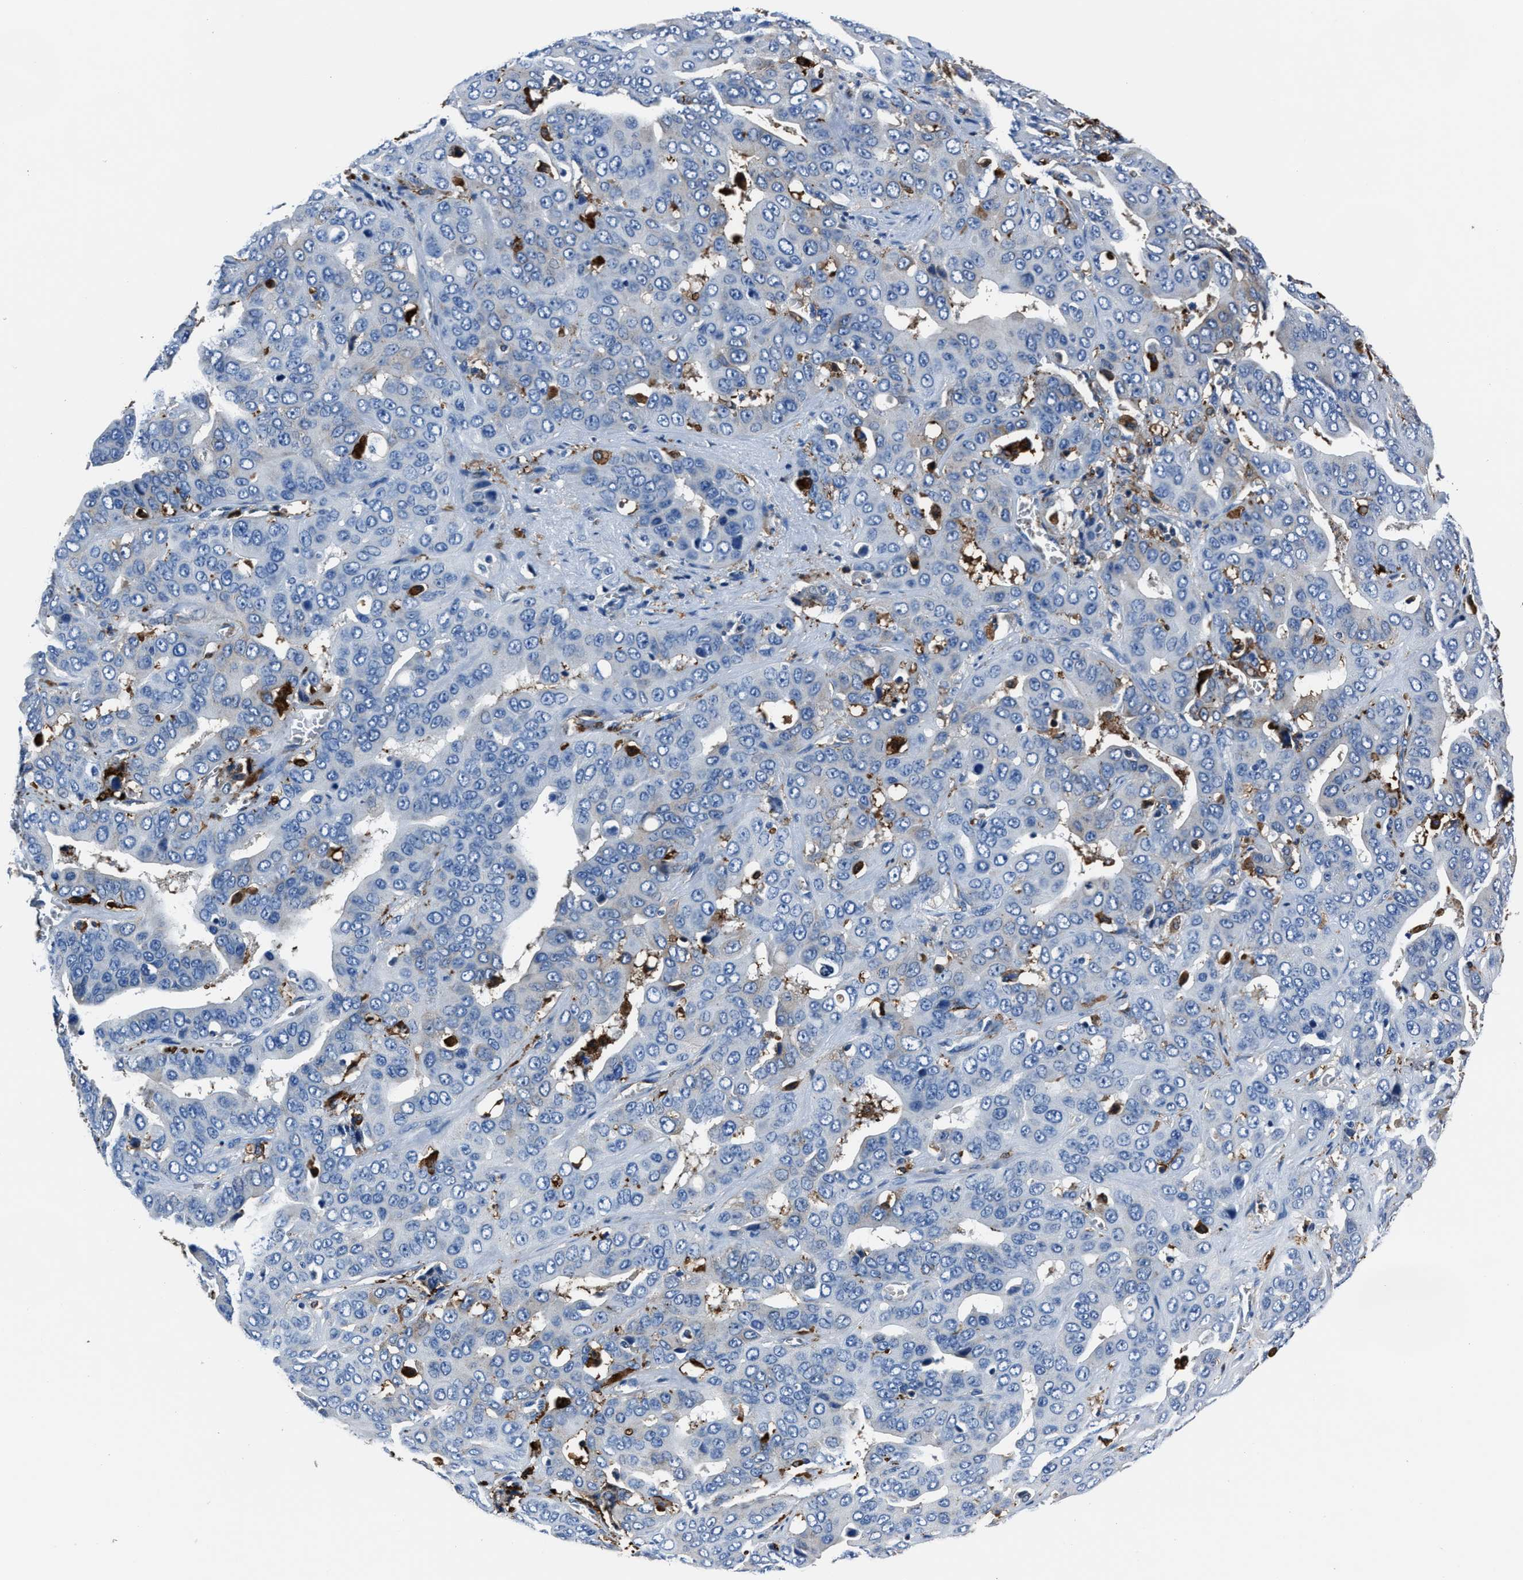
{"staining": {"intensity": "negative", "quantity": "none", "location": "none"}, "tissue": "liver cancer", "cell_type": "Tumor cells", "image_type": "cancer", "snomed": [{"axis": "morphology", "description": "Cholangiocarcinoma"}, {"axis": "topography", "description": "Liver"}], "caption": "Tumor cells are negative for brown protein staining in liver cholangiocarcinoma.", "gene": "FTL", "patient": {"sex": "female", "age": 52}}